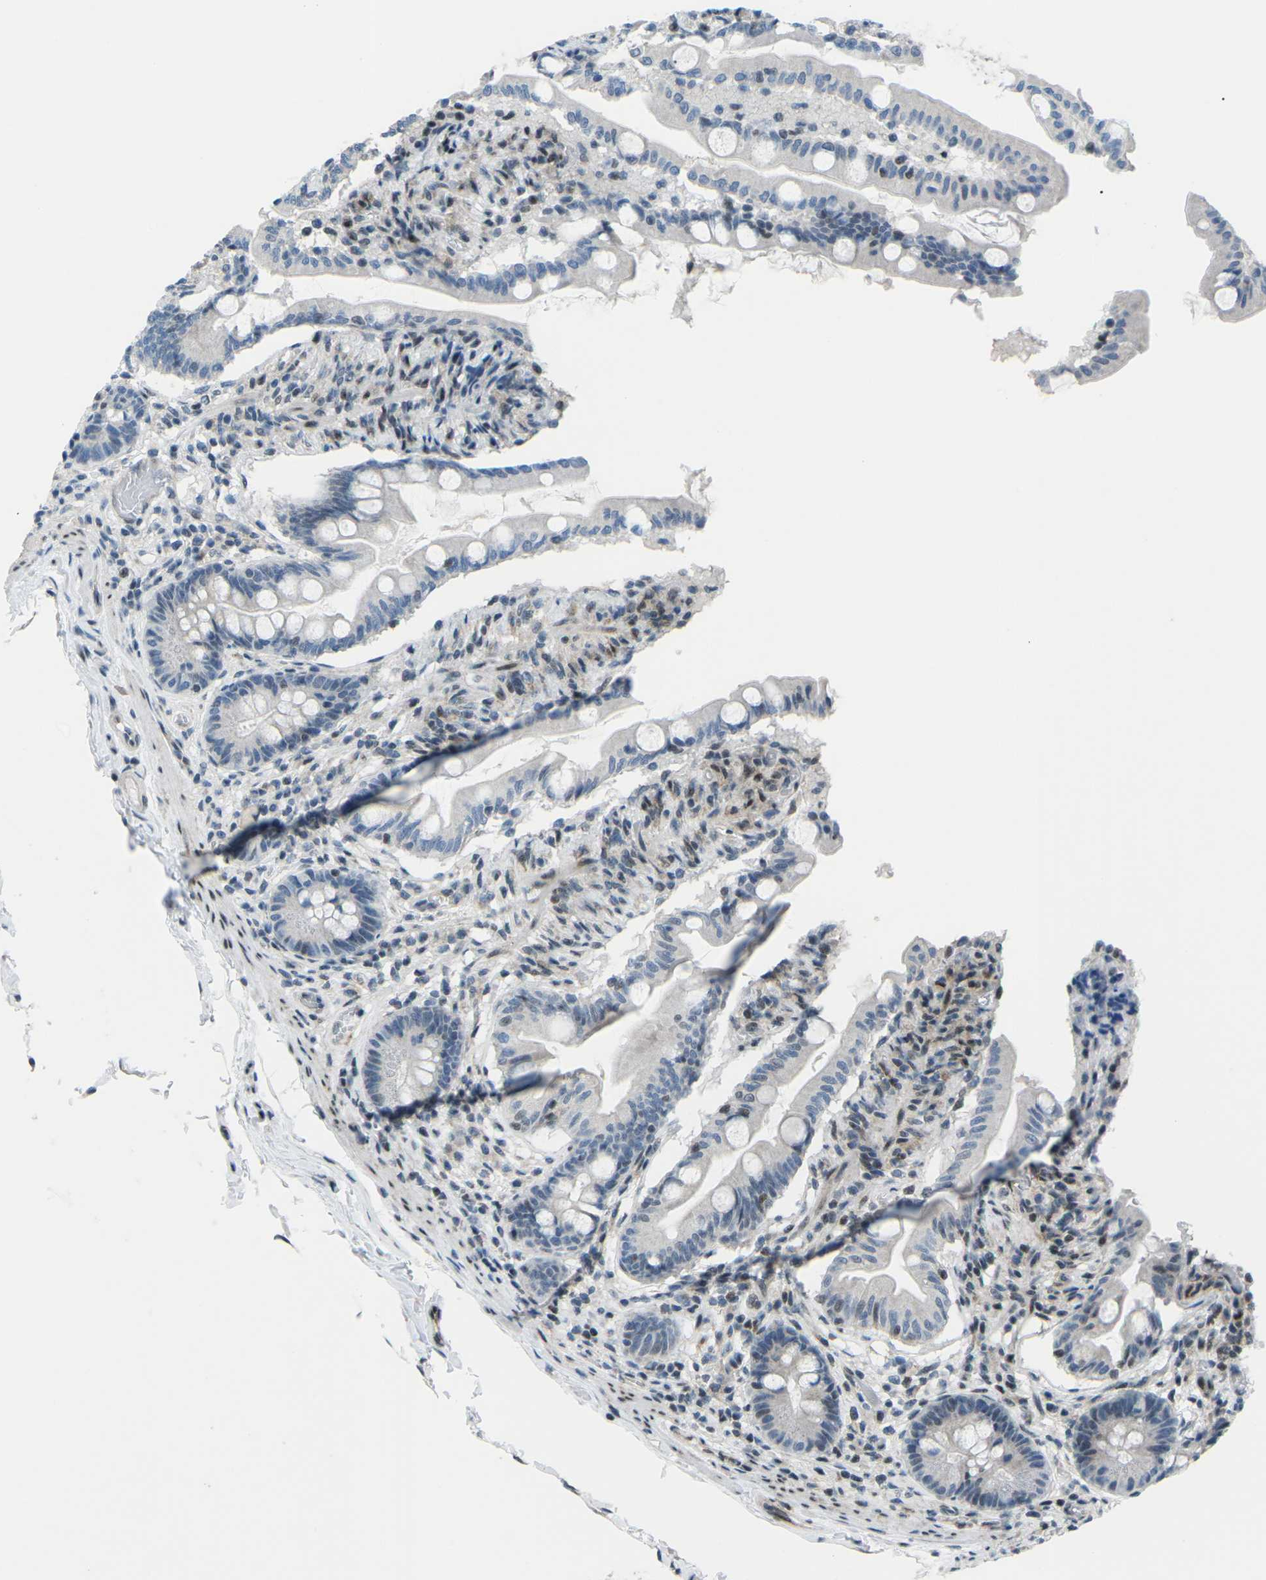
{"staining": {"intensity": "moderate", "quantity": "<25%", "location": "nuclear"}, "tissue": "small intestine", "cell_type": "Glandular cells", "image_type": "normal", "snomed": [{"axis": "morphology", "description": "Normal tissue, NOS"}, {"axis": "topography", "description": "Small intestine"}], "caption": "A micrograph of human small intestine stained for a protein exhibits moderate nuclear brown staining in glandular cells. The protein of interest is stained brown, and the nuclei are stained in blue (DAB (3,3'-diaminobenzidine) IHC with brightfield microscopy, high magnification).", "gene": "MBNL1", "patient": {"sex": "female", "age": 56}}